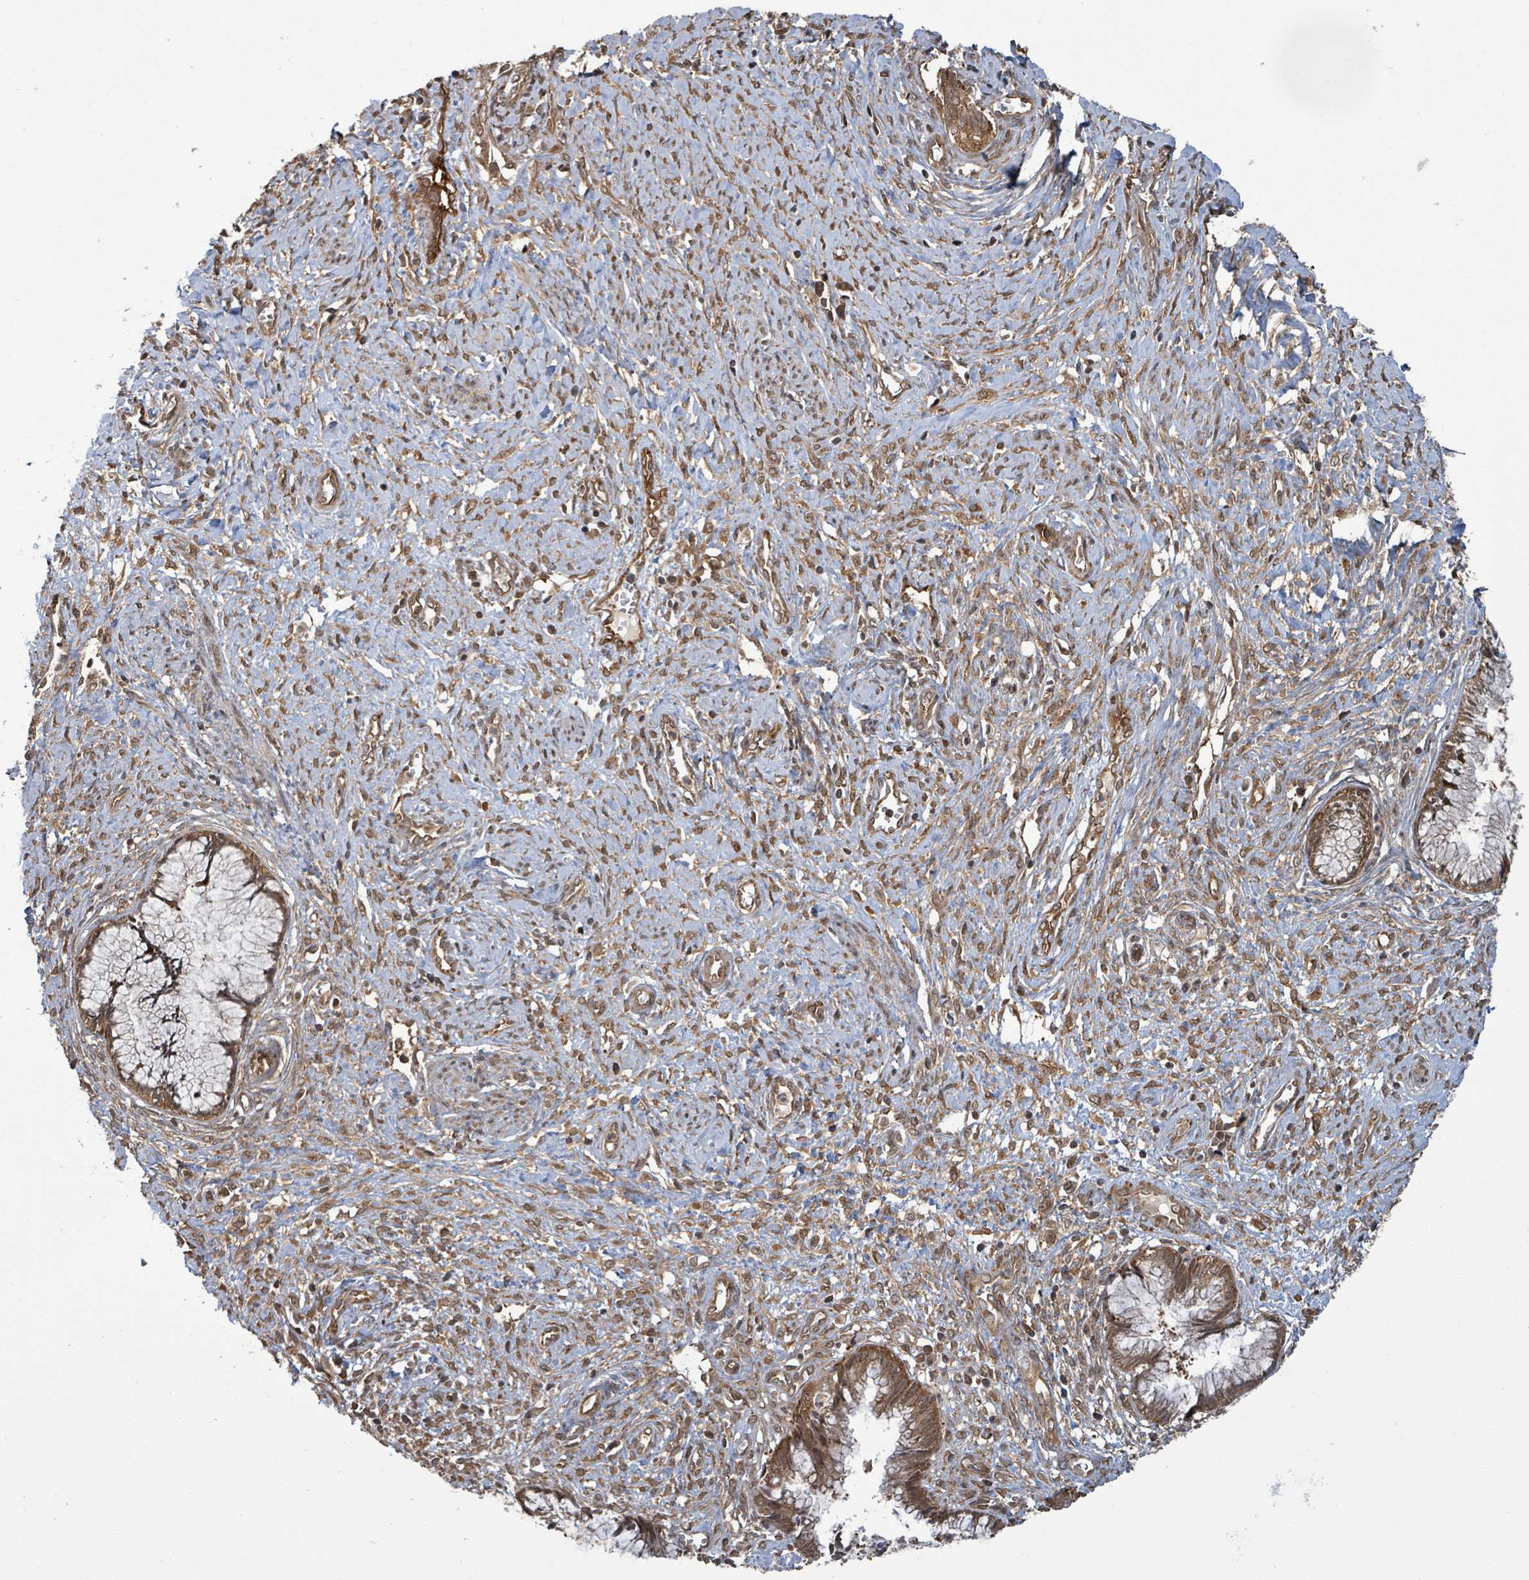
{"staining": {"intensity": "moderate", "quantity": ">75%", "location": "cytoplasmic/membranous,nuclear"}, "tissue": "cervical cancer", "cell_type": "Tumor cells", "image_type": "cancer", "snomed": [{"axis": "morphology", "description": "Adenocarcinoma, NOS"}, {"axis": "topography", "description": "Cervix"}], "caption": "Immunohistochemistry (IHC) (DAB) staining of human cervical adenocarcinoma reveals moderate cytoplasmic/membranous and nuclear protein expression in about >75% of tumor cells.", "gene": "KLC1", "patient": {"sex": "female", "age": 44}}